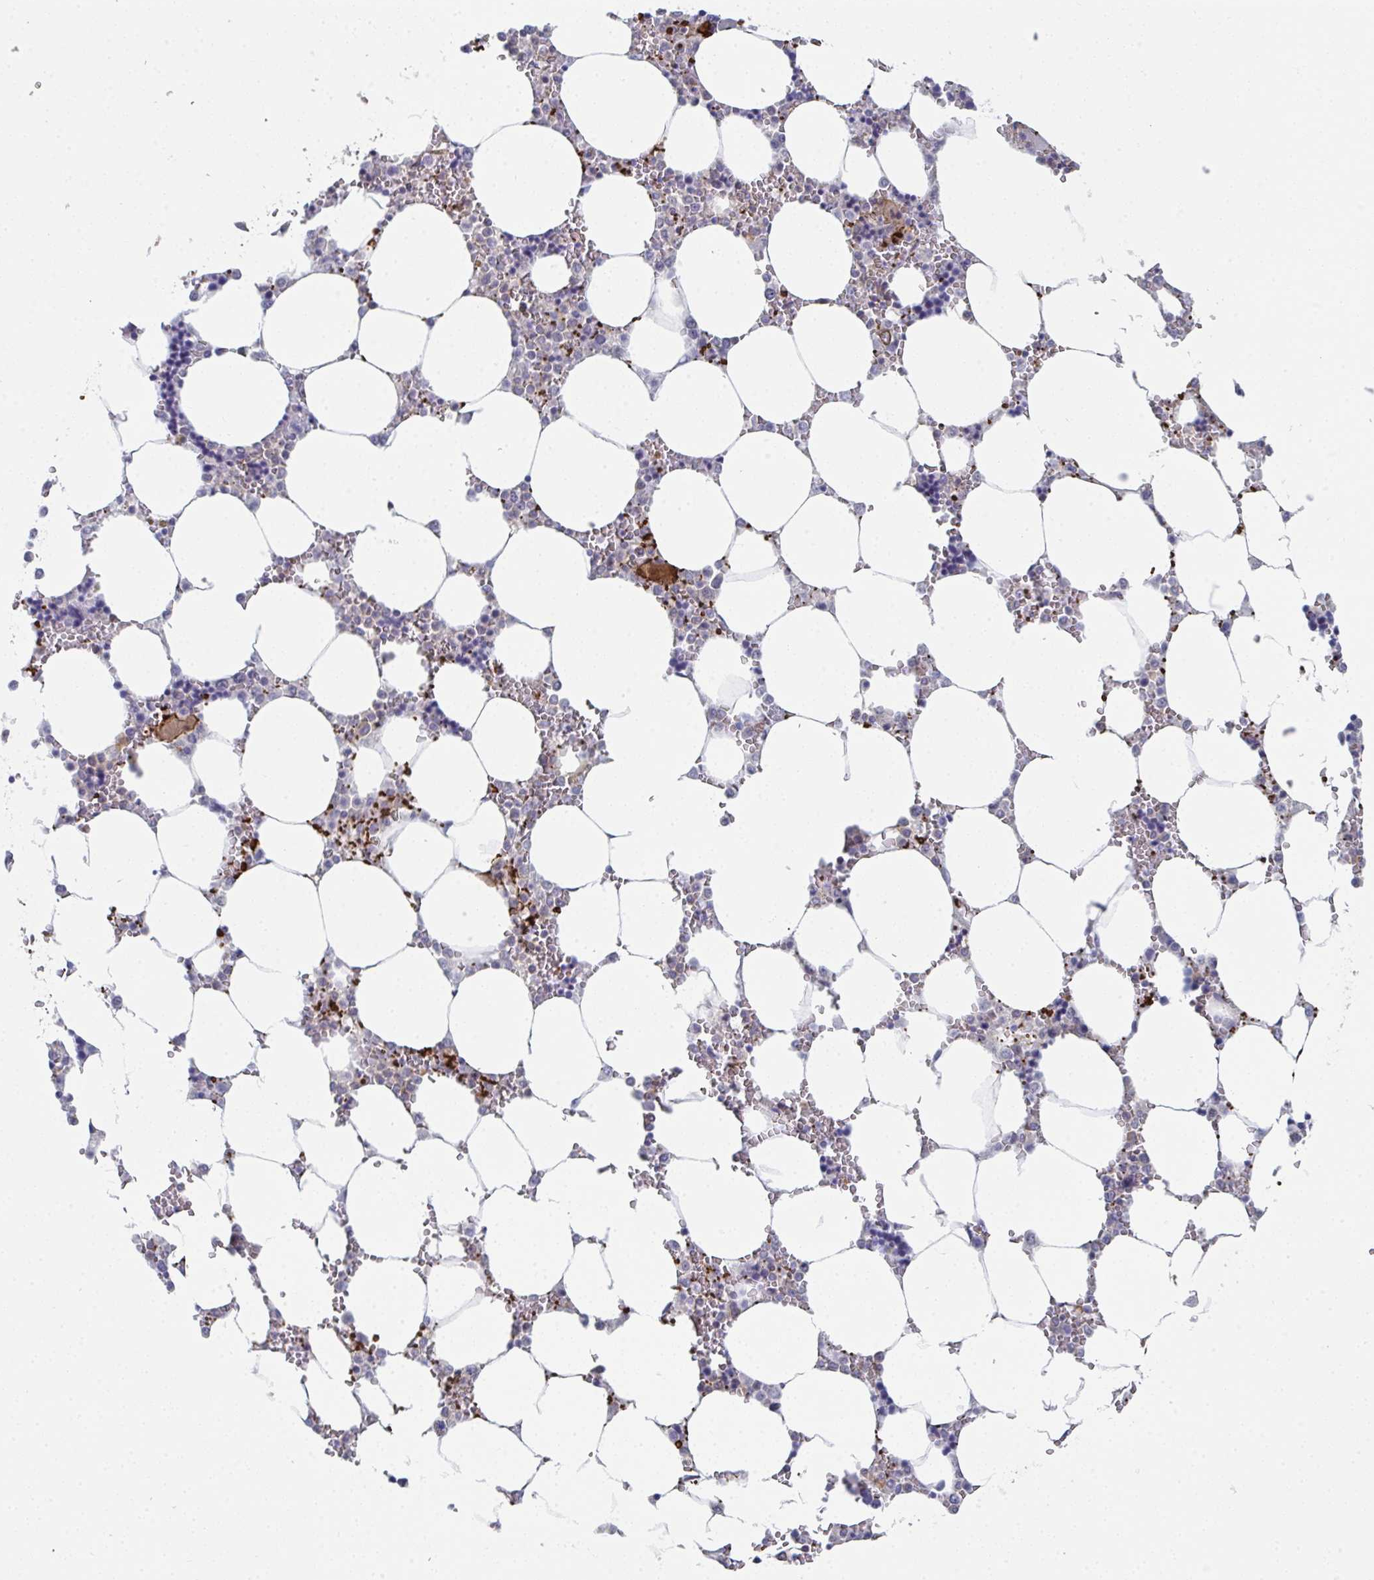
{"staining": {"intensity": "strong", "quantity": "<25%", "location": "cytoplasmic/membranous"}, "tissue": "bone marrow", "cell_type": "Hematopoietic cells", "image_type": "normal", "snomed": [{"axis": "morphology", "description": "Normal tissue, NOS"}, {"axis": "topography", "description": "Bone marrow"}], "caption": "About <25% of hematopoietic cells in benign human bone marrow show strong cytoplasmic/membranous protein staining as visualized by brown immunohistochemical staining.", "gene": "NEURL4", "patient": {"sex": "male", "age": 64}}